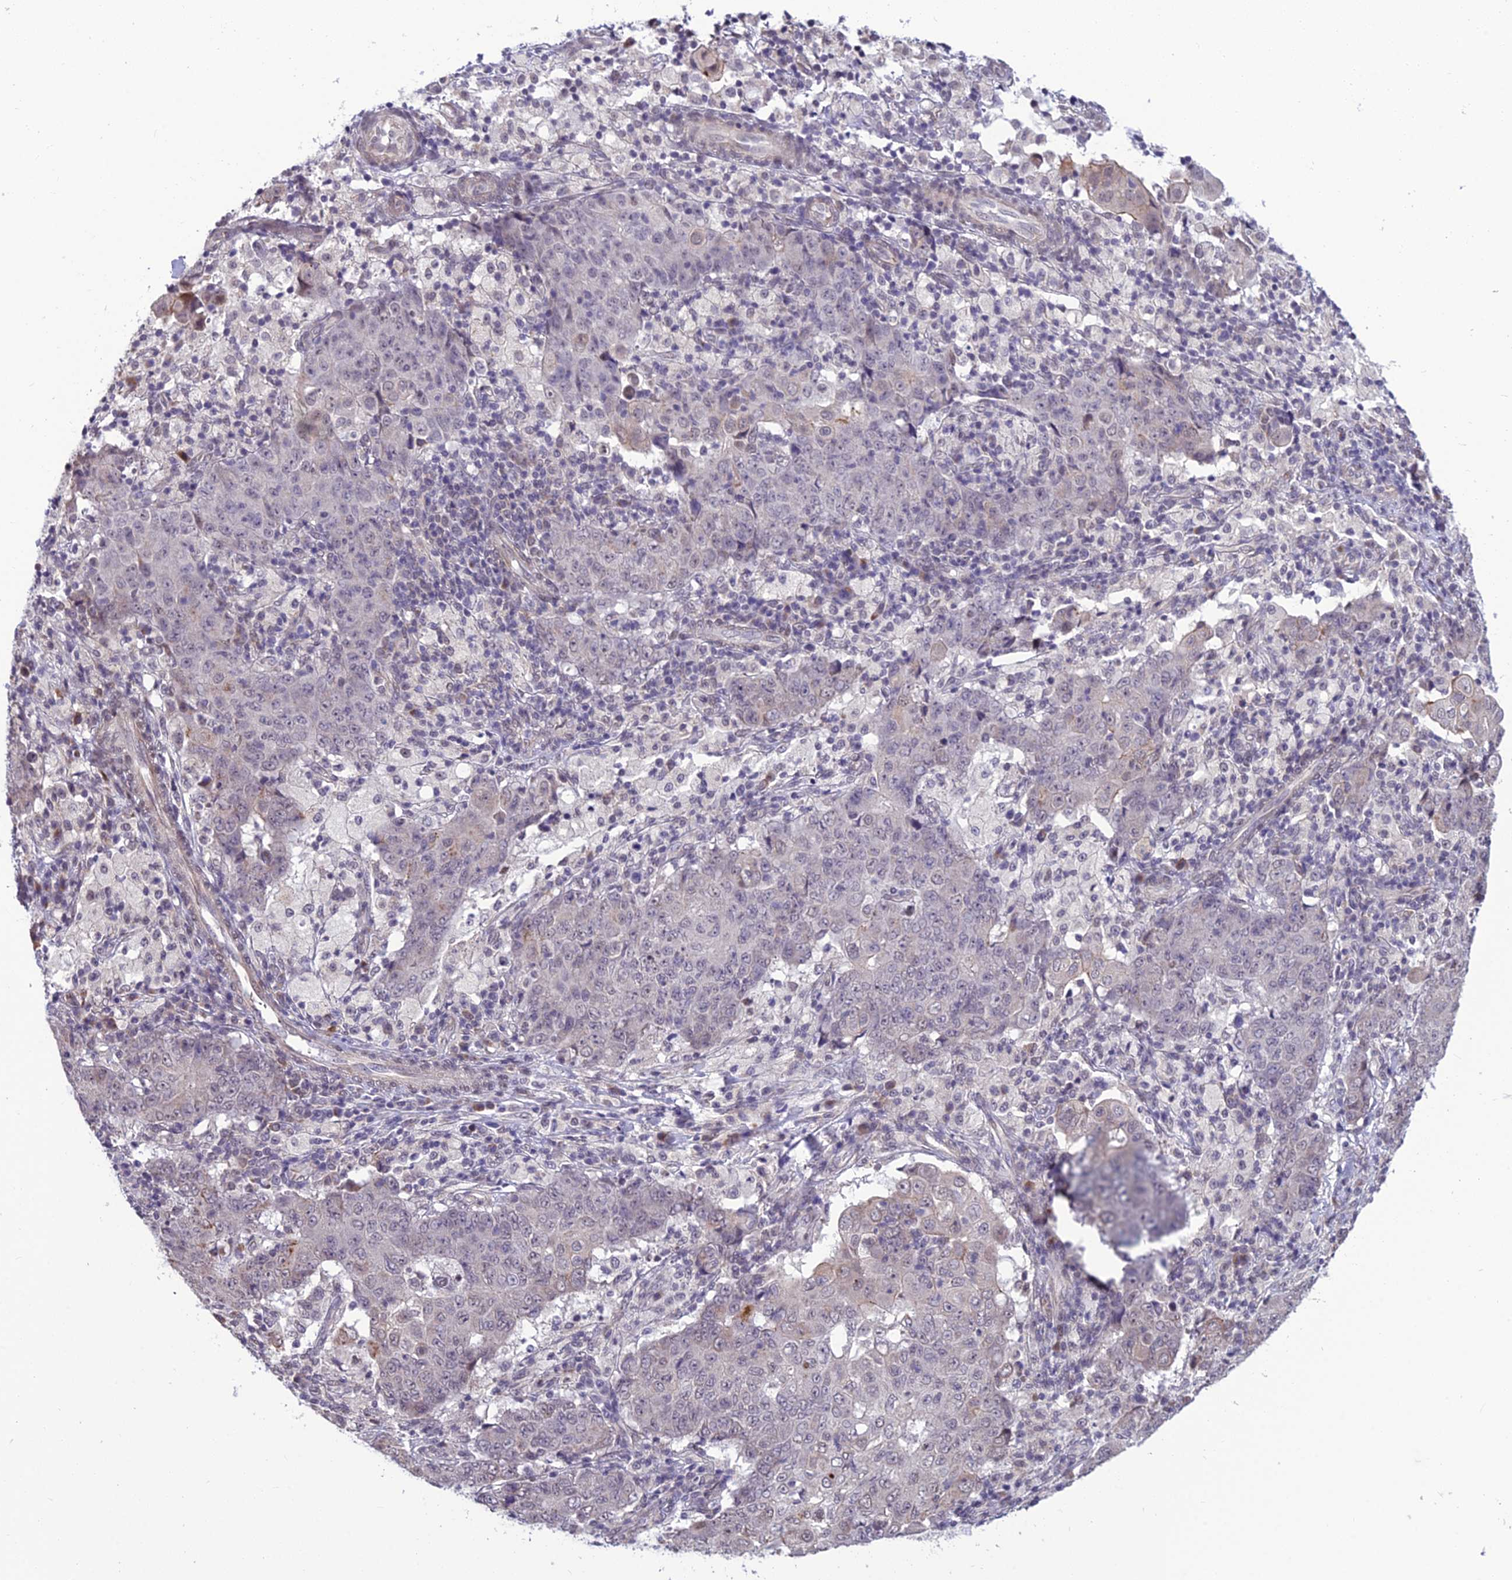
{"staining": {"intensity": "negative", "quantity": "none", "location": "none"}, "tissue": "ovarian cancer", "cell_type": "Tumor cells", "image_type": "cancer", "snomed": [{"axis": "morphology", "description": "Carcinoma, endometroid"}, {"axis": "topography", "description": "Ovary"}], "caption": "DAB immunohistochemical staining of human ovarian cancer shows no significant expression in tumor cells. (DAB (3,3'-diaminobenzidine) immunohistochemistry (IHC) with hematoxylin counter stain).", "gene": "FBRS", "patient": {"sex": "female", "age": 42}}